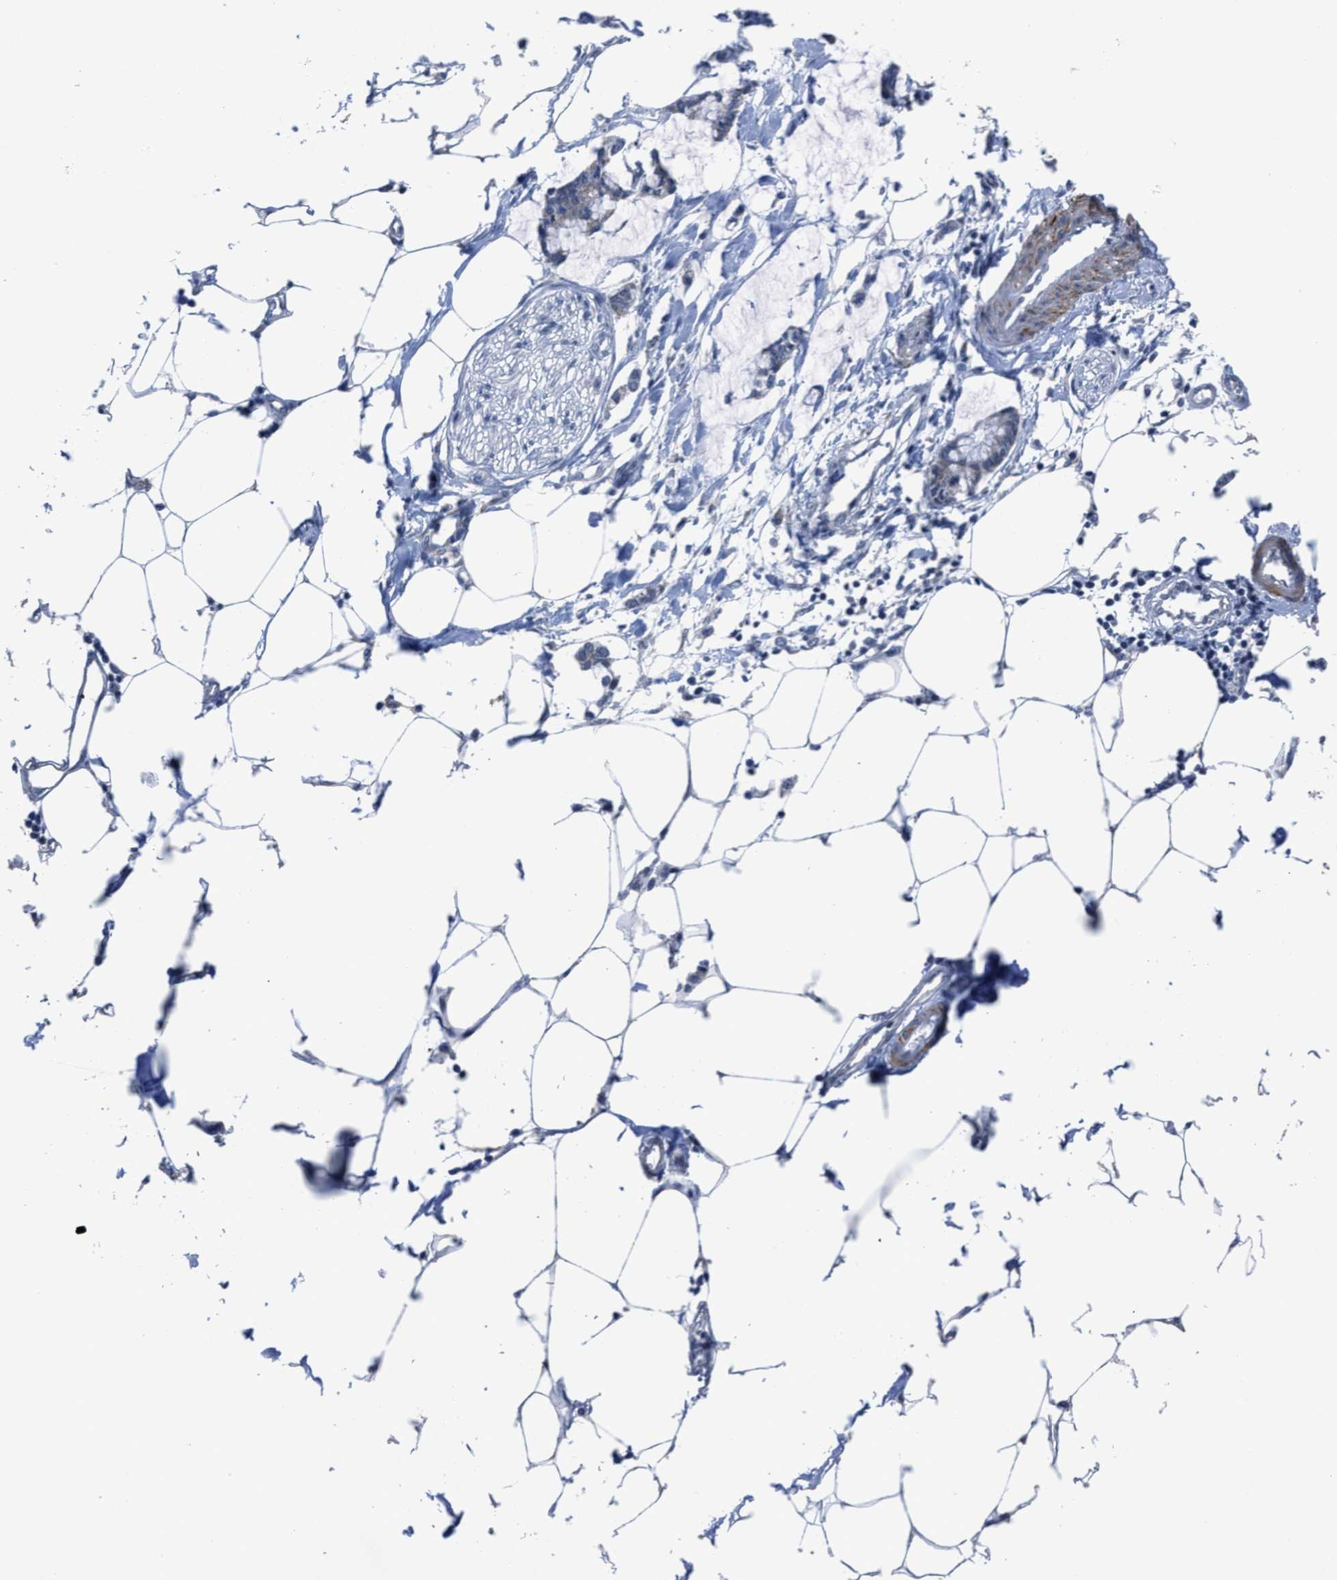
{"staining": {"intensity": "negative", "quantity": "none", "location": "none"}, "tissue": "adipose tissue", "cell_type": "Adipocytes", "image_type": "normal", "snomed": [{"axis": "morphology", "description": "Normal tissue, NOS"}, {"axis": "morphology", "description": "Adenocarcinoma, NOS"}, {"axis": "topography", "description": "Colon"}, {"axis": "topography", "description": "Peripheral nerve tissue"}], "caption": "There is no significant positivity in adipocytes of adipose tissue. (DAB IHC, high magnification).", "gene": "ID3", "patient": {"sex": "male", "age": 14}}